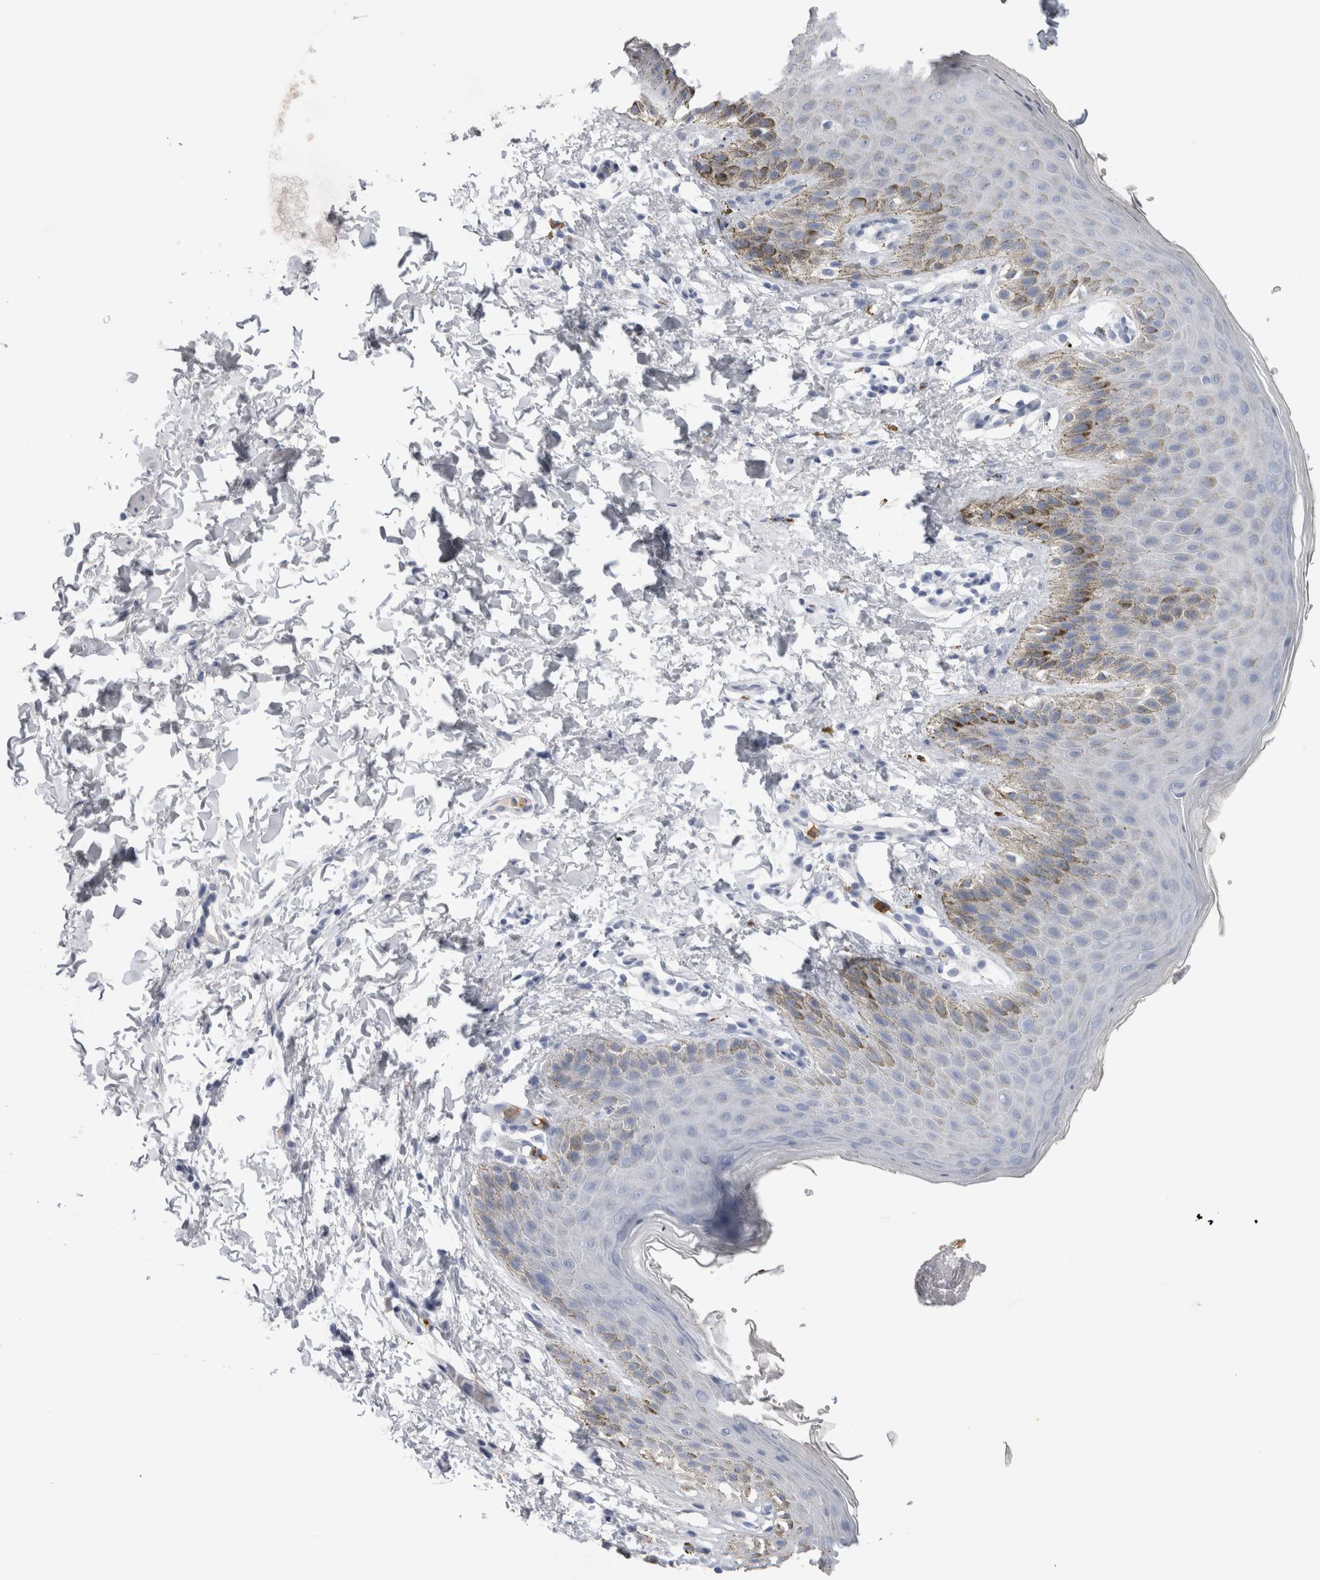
{"staining": {"intensity": "moderate", "quantity": "<25%", "location": "cytoplasmic/membranous"}, "tissue": "skin", "cell_type": "Epidermal cells", "image_type": "normal", "snomed": [{"axis": "morphology", "description": "Normal tissue, NOS"}, {"axis": "topography", "description": "Anal"}, {"axis": "topography", "description": "Peripheral nerve tissue"}], "caption": "There is low levels of moderate cytoplasmic/membranous expression in epidermal cells of benign skin, as demonstrated by immunohistochemical staining (brown color).", "gene": "S100A12", "patient": {"sex": "male", "age": 44}}